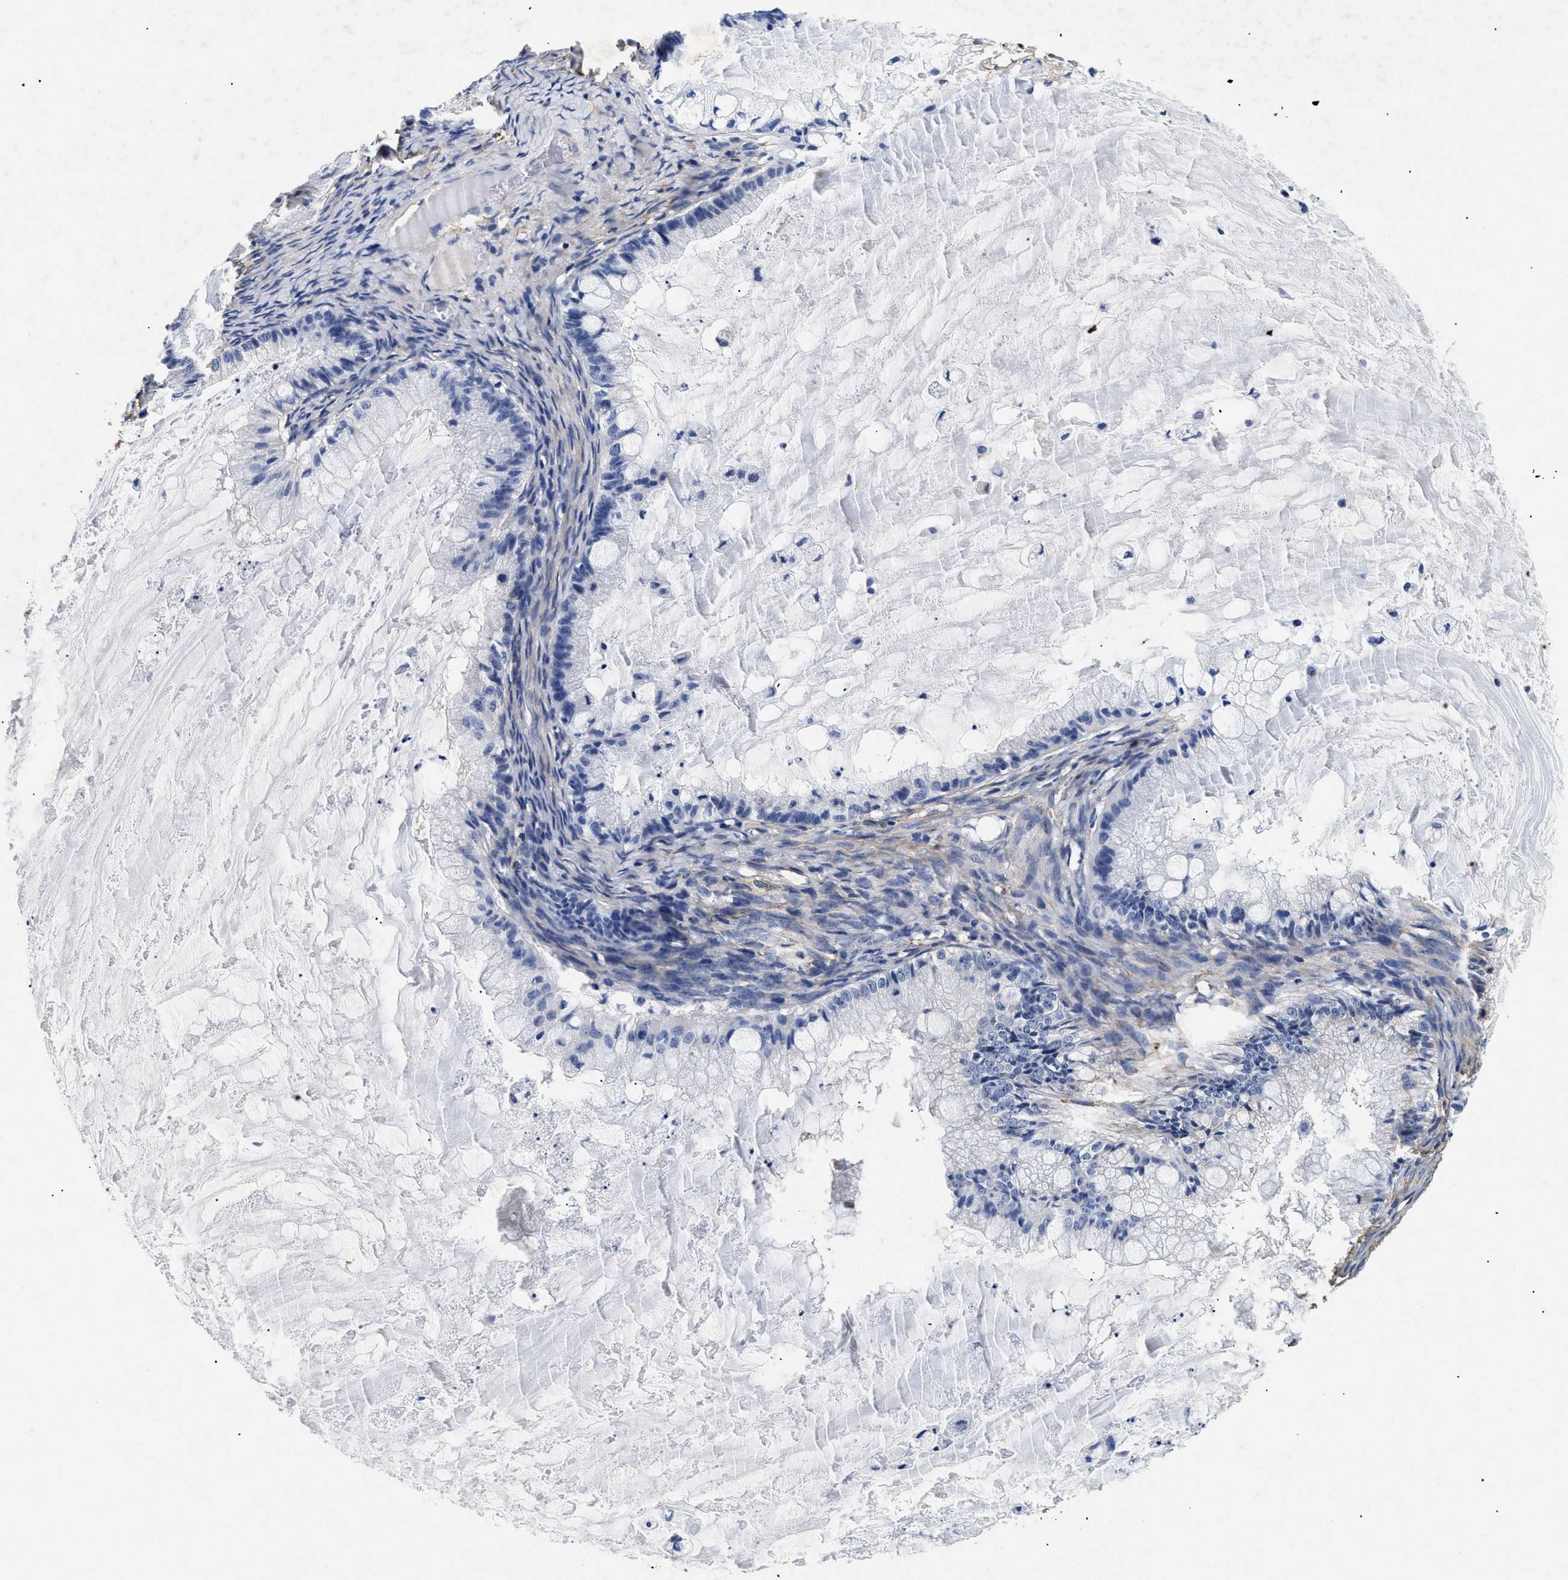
{"staining": {"intensity": "negative", "quantity": "none", "location": "none"}, "tissue": "ovarian cancer", "cell_type": "Tumor cells", "image_type": "cancer", "snomed": [{"axis": "morphology", "description": "Cystadenocarcinoma, mucinous, NOS"}, {"axis": "topography", "description": "Ovary"}], "caption": "Immunohistochemistry (IHC) histopathology image of neoplastic tissue: ovarian cancer (mucinous cystadenocarcinoma) stained with DAB (3,3'-diaminobenzidine) exhibits no significant protein expression in tumor cells.", "gene": "LAMA3", "patient": {"sex": "female", "age": 57}}